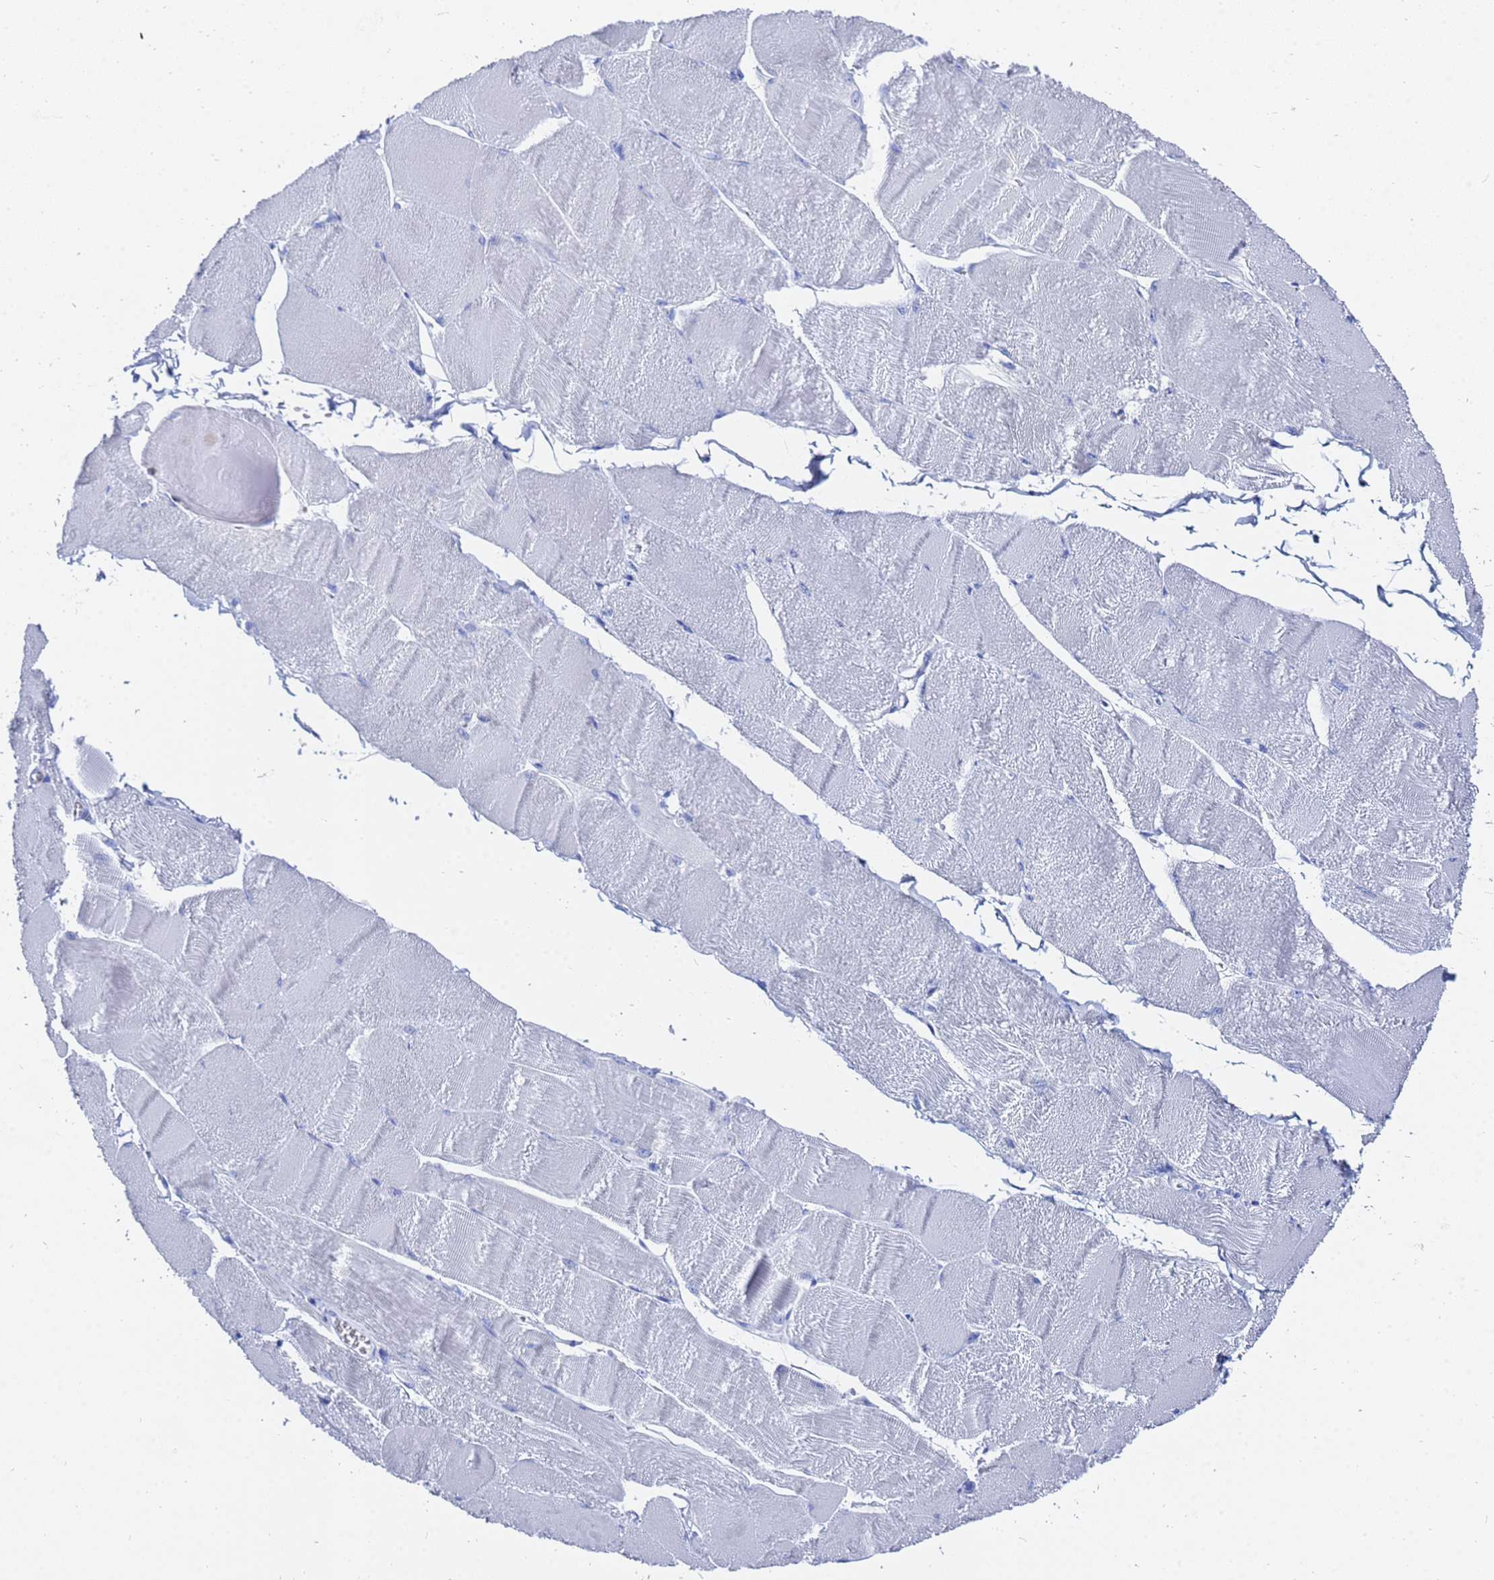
{"staining": {"intensity": "negative", "quantity": "none", "location": "none"}, "tissue": "skeletal muscle", "cell_type": "Myocytes", "image_type": "normal", "snomed": [{"axis": "morphology", "description": "Normal tissue, NOS"}, {"axis": "morphology", "description": "Basal cell carcinoma"}, {"axis": "topography", "description": "Skeletal muscle"}], "caption": "Immunohistochemistry (IHC) of benign human skeletal muscle shows no positivity in myocytes.", "gene": "GGT1", "patient": {"sex": "female", "age": 64}}